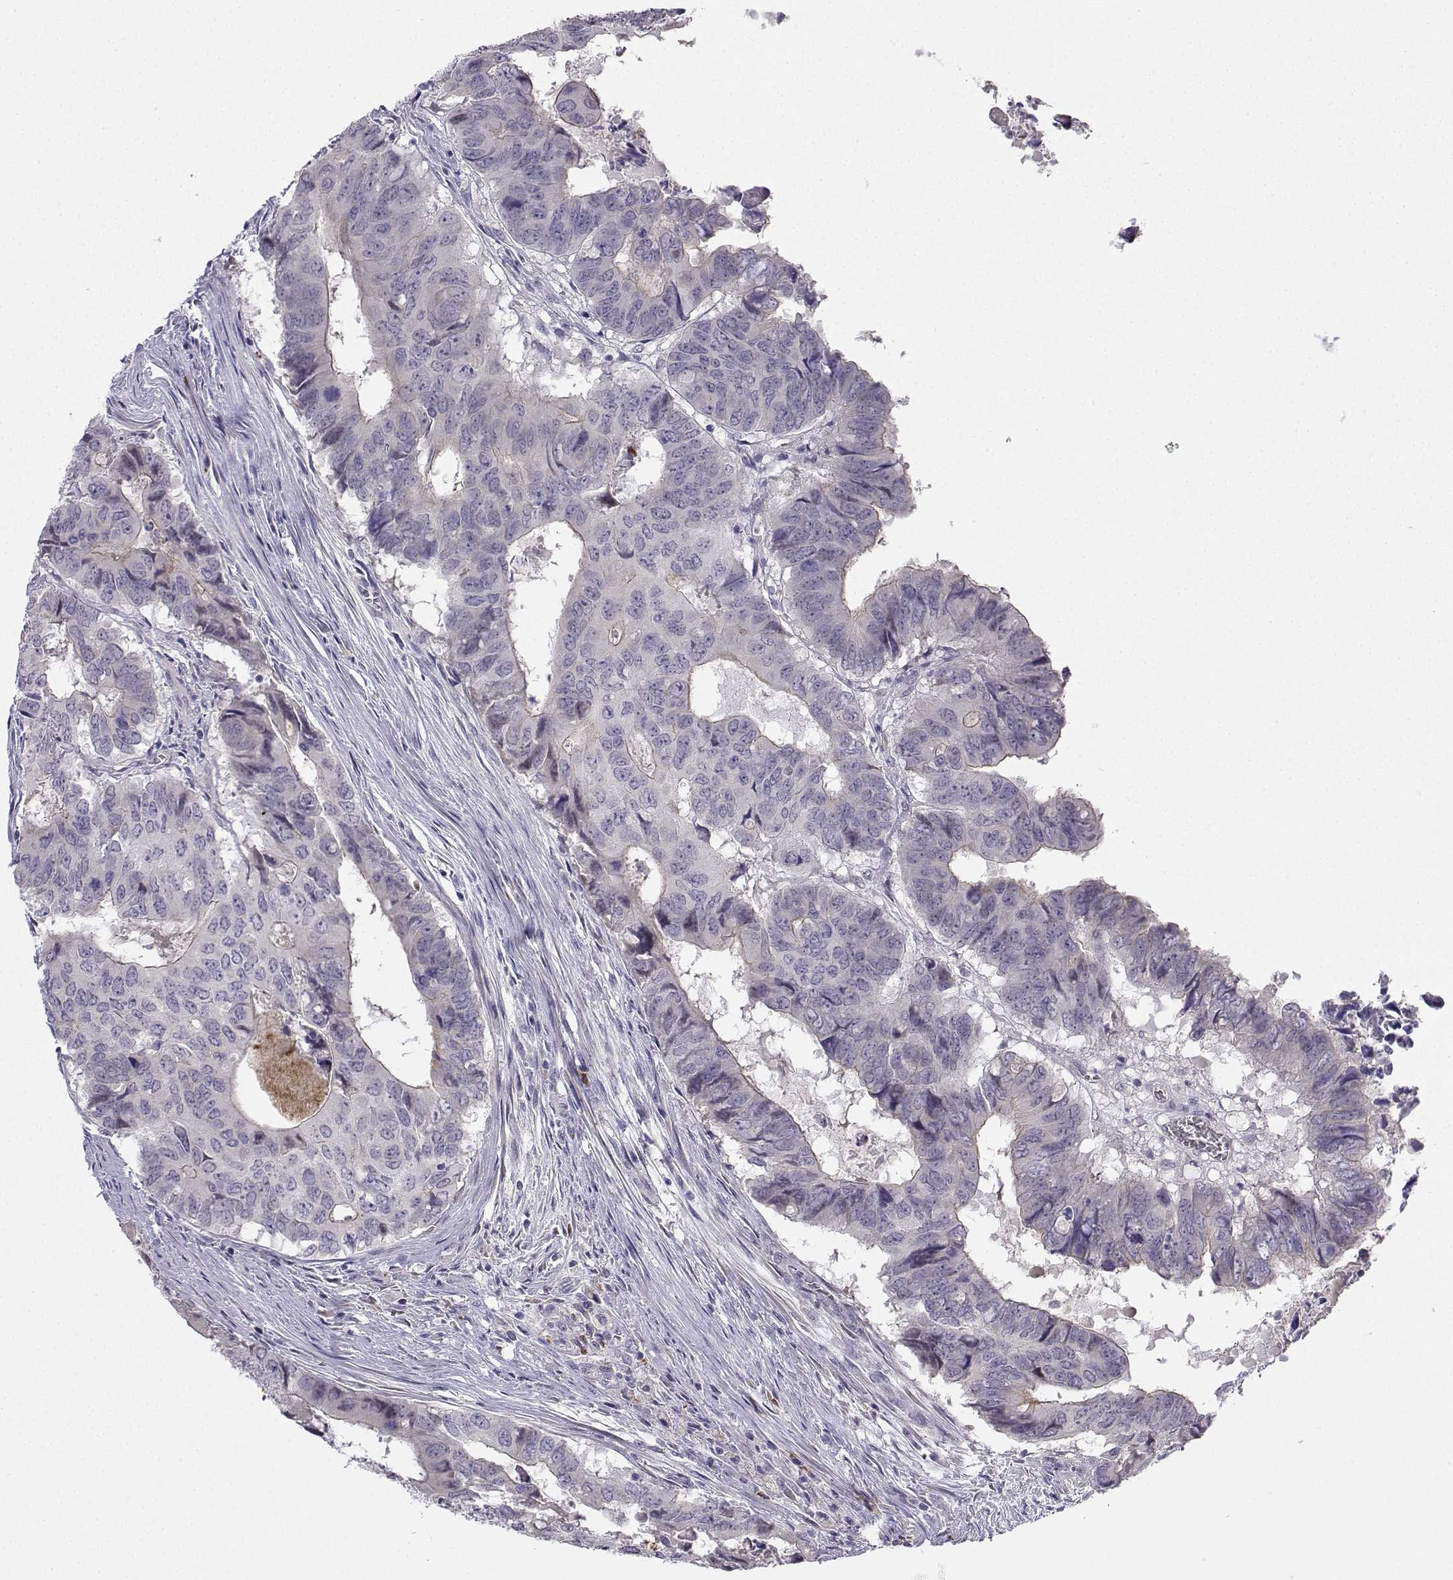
{"staining": {"intensity": "negative", "quantity": "none", "location": "none"}, "tissue": "colorectal cancer", "cell_type": "Tumor cells", "image_type": "cancer", "snomed": [{"axis": "morphology", "description": "Adenocarcinoma, NOS"}, {"axis": "topography", "description": "Colon"}], "caption": "This micrograph is of colorectal cancer (adenocarcinoma) stained with immunohistochemistry to label a protein in brown with the nuclei are counter-stained blue. There is no positivity in tumor cells.", "gene": "CALY", "patient": {"sex": "male", "age": 79}}